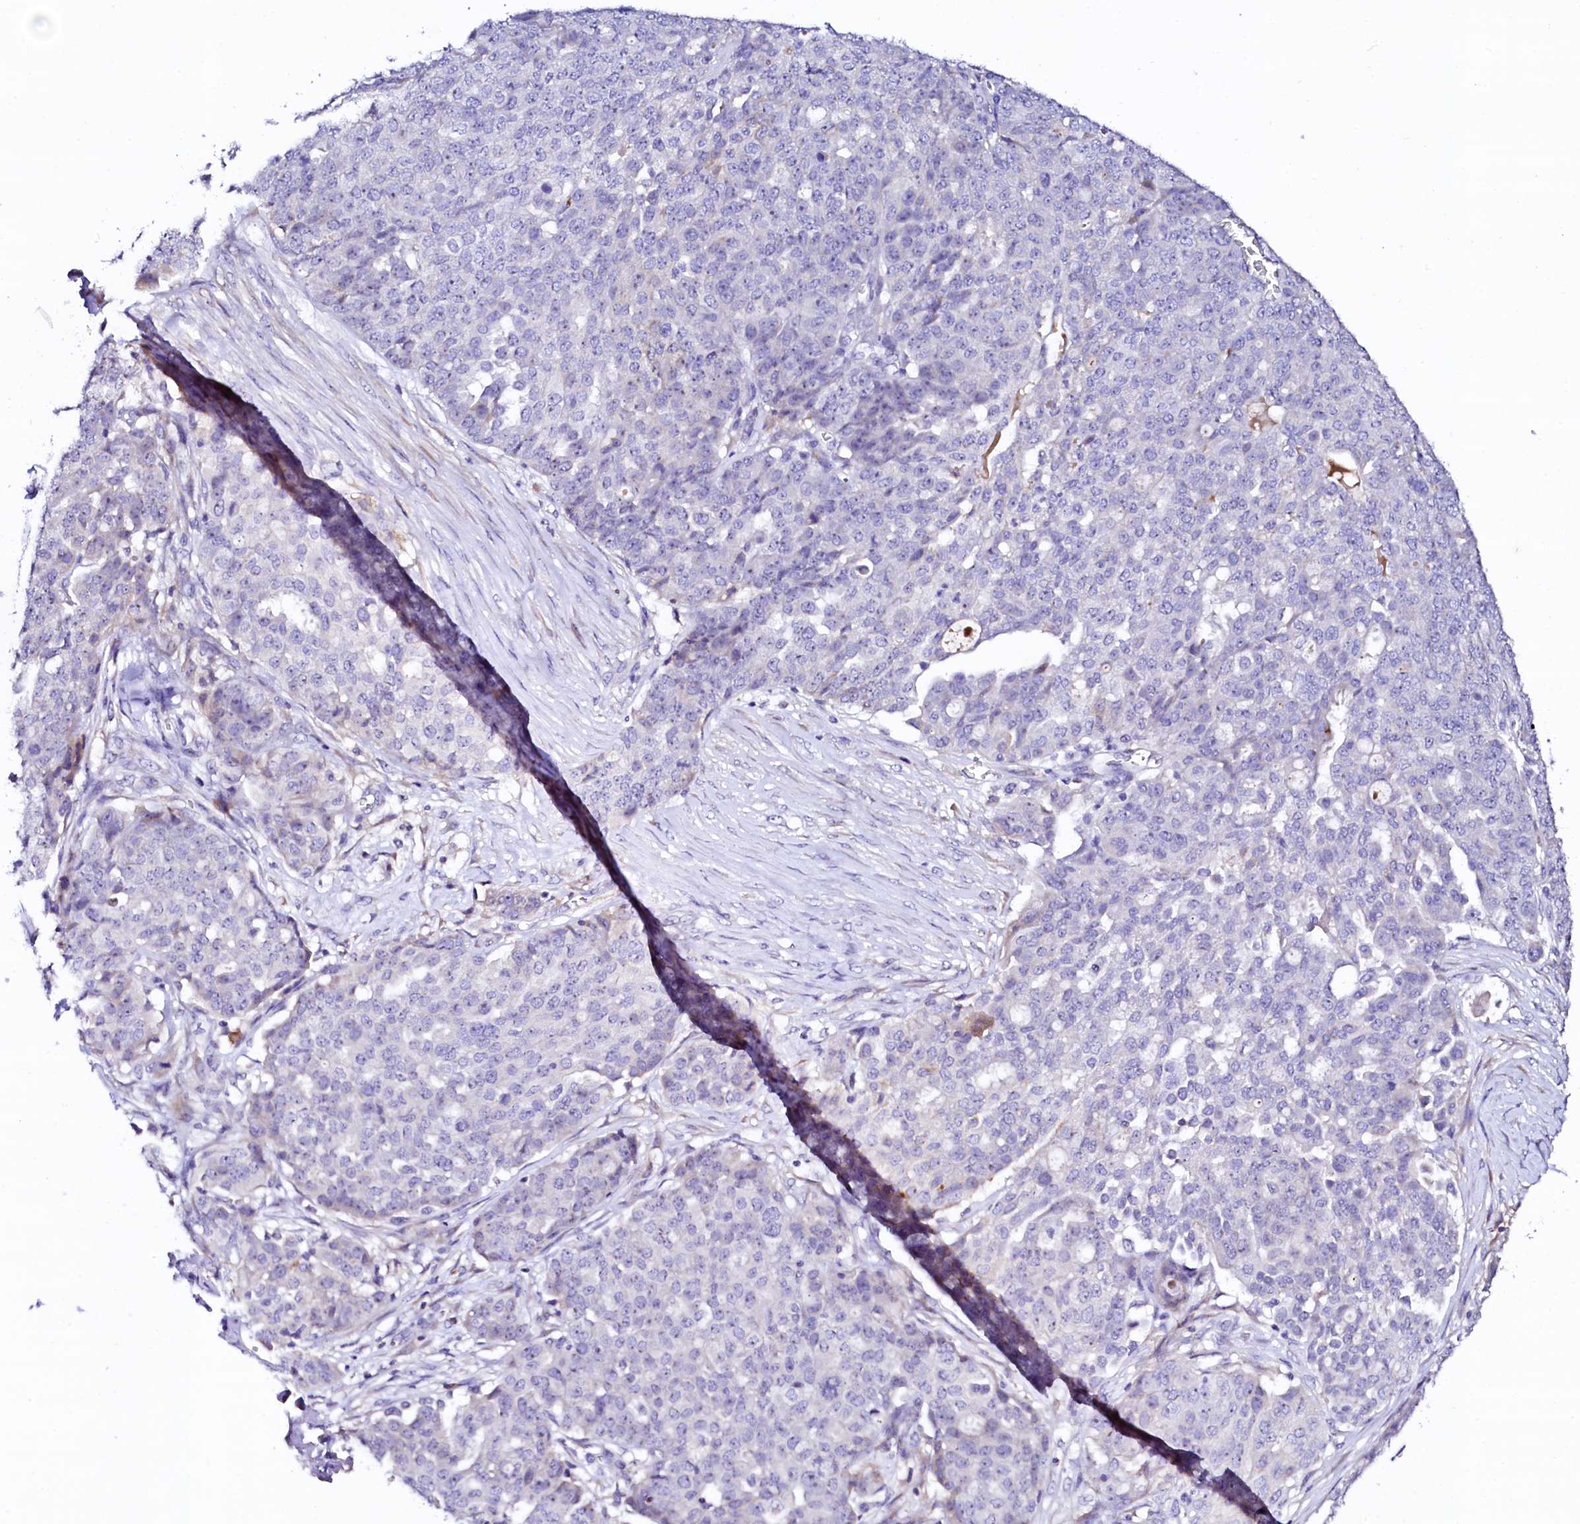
{"staining": {"intensity": "negative", "quantity": "none", "location": "none"}, "tissue": "ovarian cancer", "cell_type": "Tumor cells", "image_type": "cancer", "snomed": [{"axis": "morphology", "description": "Cystadenocarcinoma, serous, NOS"}, {"axis": "topography", "description": "Soft tissue"}, {"axis": "topography", "description": "Ovary"}], "caption": "Ovarian serous cystadenocarcinoma was stained to show a protein in brown. There is no significant staining in tumor cells. Brightfield microscopy of immunohistochemistry stained with DAB (brown) and hematoxylin (blue), captured at high magnification.", "gene": "BTBD16", "patient": {"sex": "female", "age": 57}}